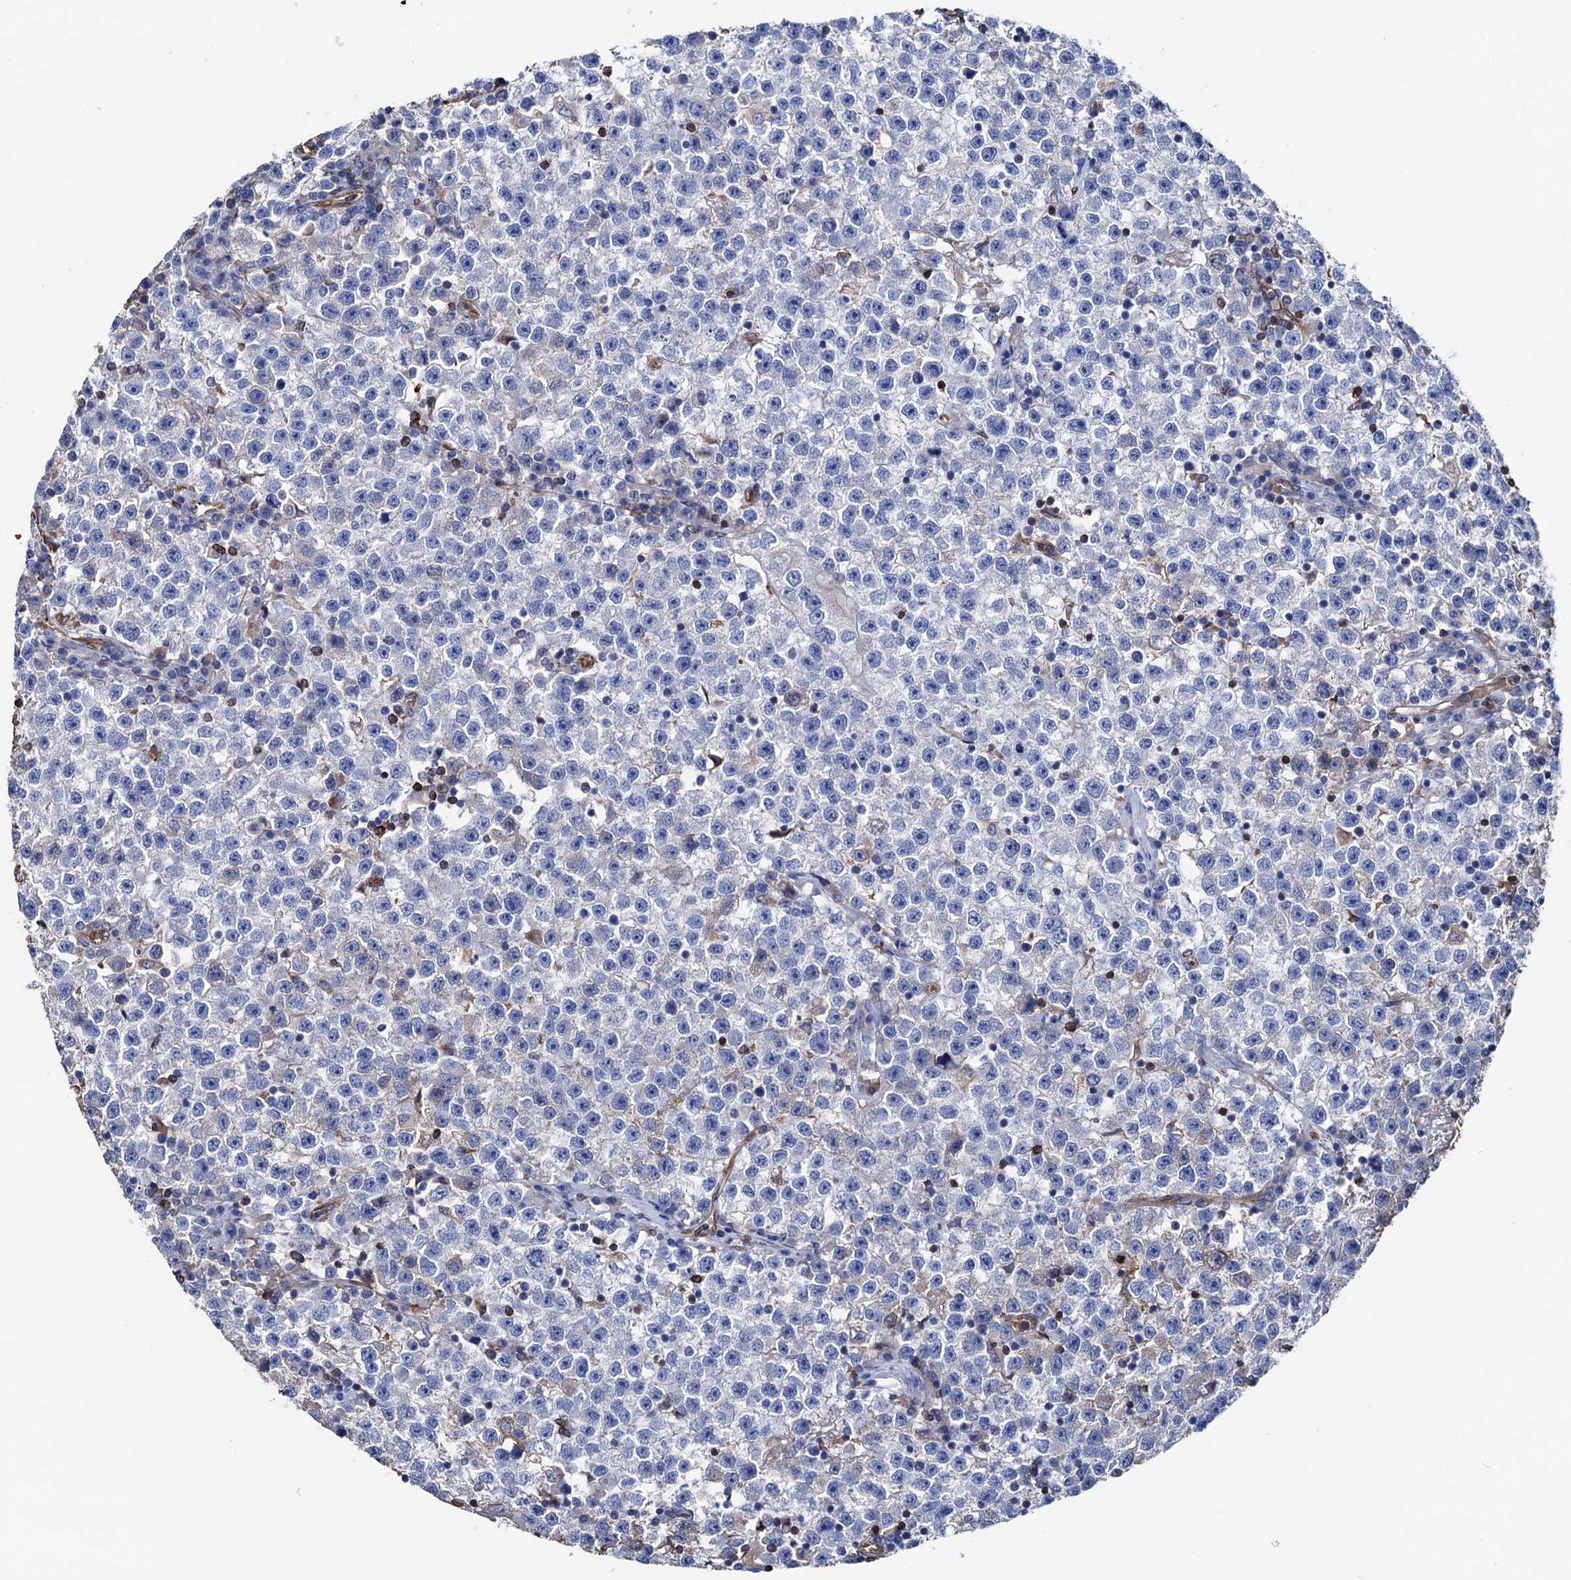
{"staining": {"intensity": "negative", "quantity": "none", "location": "none"}, "tissue": "testis cancer", "cell_type": "Tumor cells", "image_type": "cancer", "snomed": [{"axis": "morphology", "description": "Seminoma, NOS"}, {"axis": "topography", "description": "Testis"}], "caption": "High magnification brightfield microscopy of testis seminoma stained with DAB (brown) and counterstained with hematoxylin (blue): tumor cells show no significant staining.", "gene": "STING1", "patient": {"sex": "male", "age": 22}}